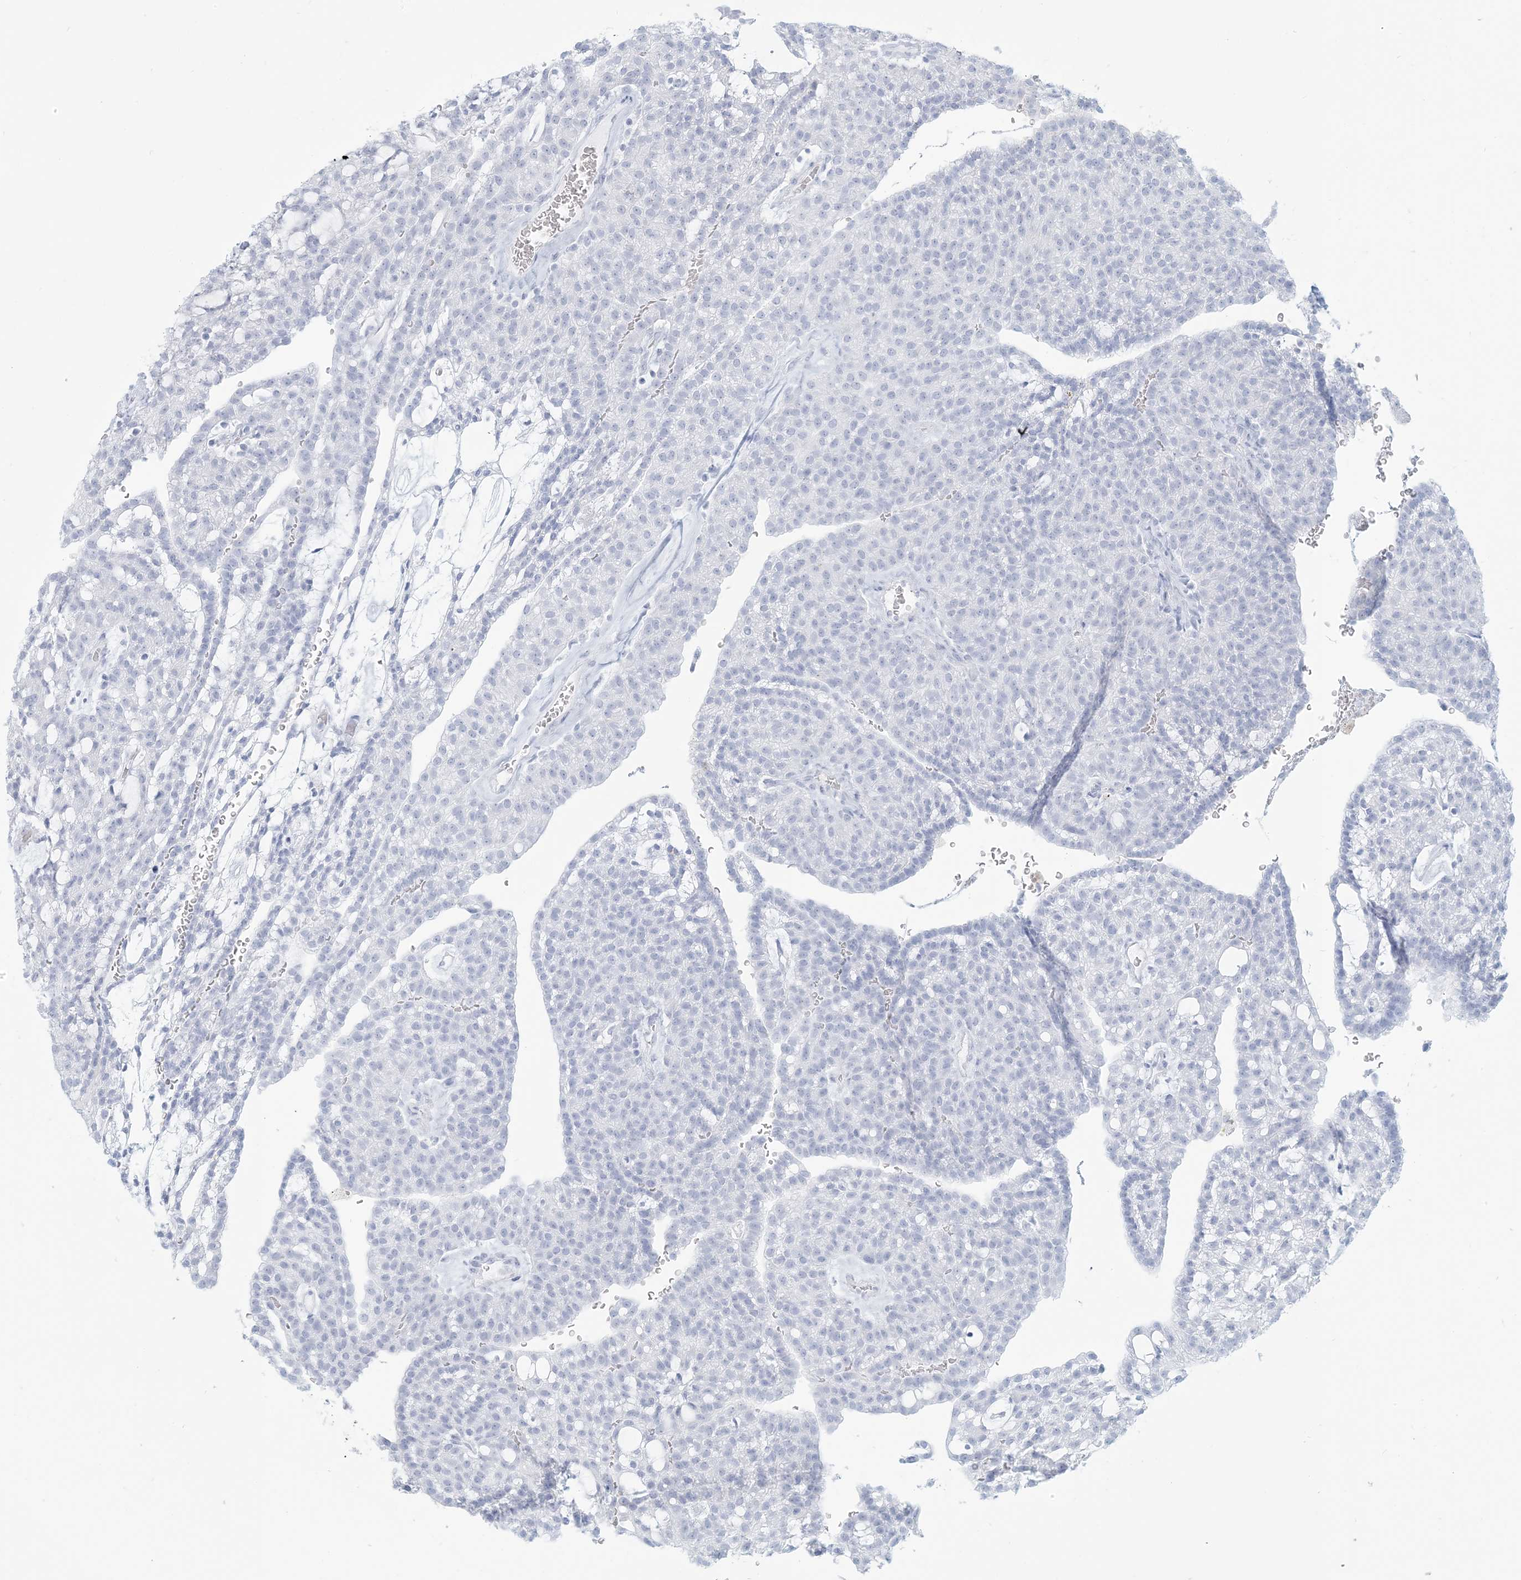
{"staining": {"intensity": "negative", "quantity": "none", "location": "none"}, "tissue": "renal cancer", "cell_type": "Tumor cells", "image_type": "cancer", "snomed": [{"axis": "morphology", "description": "Adenocarcinoma, NOS"}, {"axis": "topography", "description": "Kidney"}], "caption": "Tumor cells show no significant protein staining in renal cancer (adenocarcinoma).", "gene": "HLA-DRB1", "patient": {"sex": "male", "age": 63}}